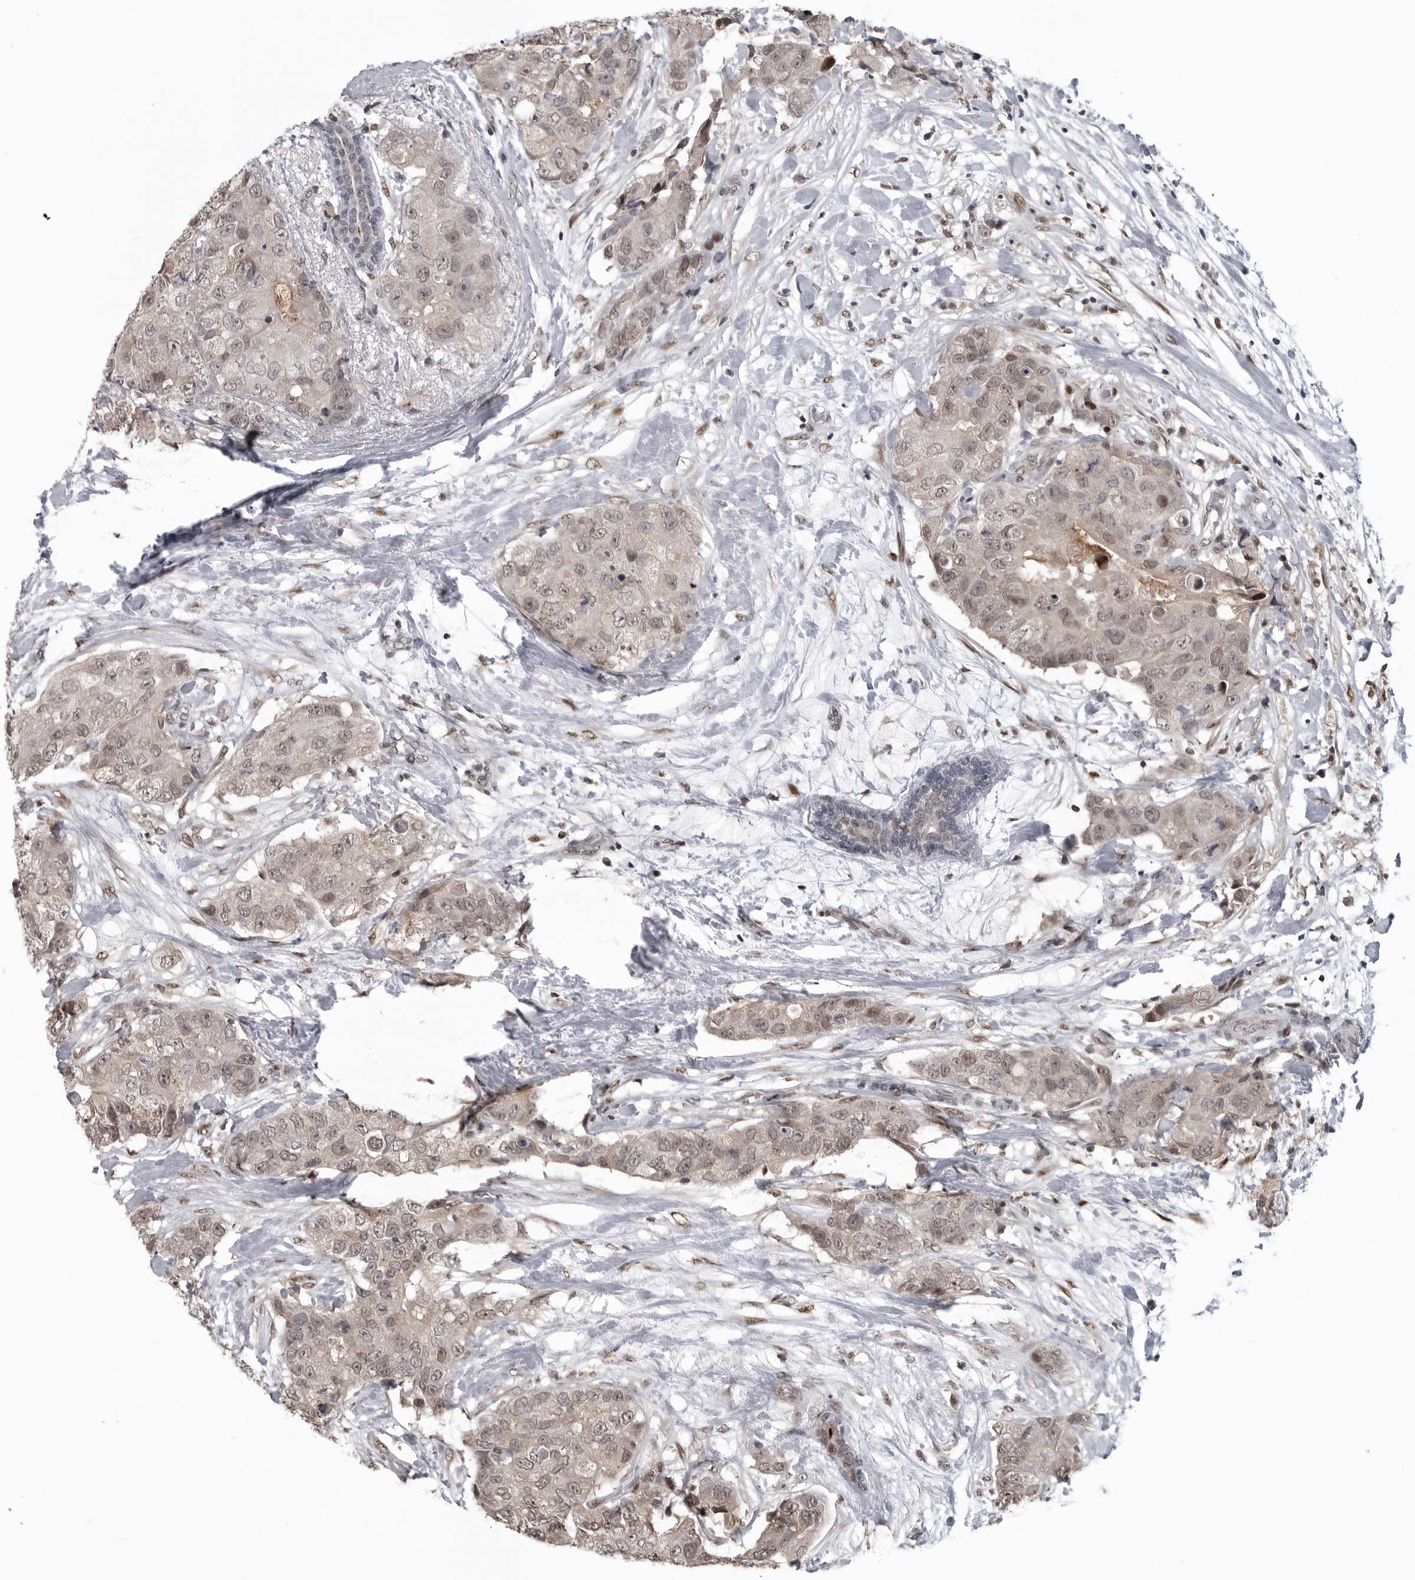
{"staining": {"intensity": "weak", "quantity": ">75%", "location": "nuclear"}, "tissue": "breast cancer", "cell_type": "Tumor cells", "image_type": "cancer", "snomed": [{"axis": "morphology", "description": "Duct carcinoma"}, {"axis": "topography", "description": "Breast"}], "caption": "IHC (DAB (3,3'-diaminobenzidine)) staining of intraductal carcinoma (breast) exhibits weak nuclear protein positivity in about >75% of tumor cells. The staining is performed using DAB brown chromogen to label protein expression. The nuclei are counter-stained blue using hematoxylin.", "gene": "C8orf58", "patient": {"sex": "female", "age": 62}}